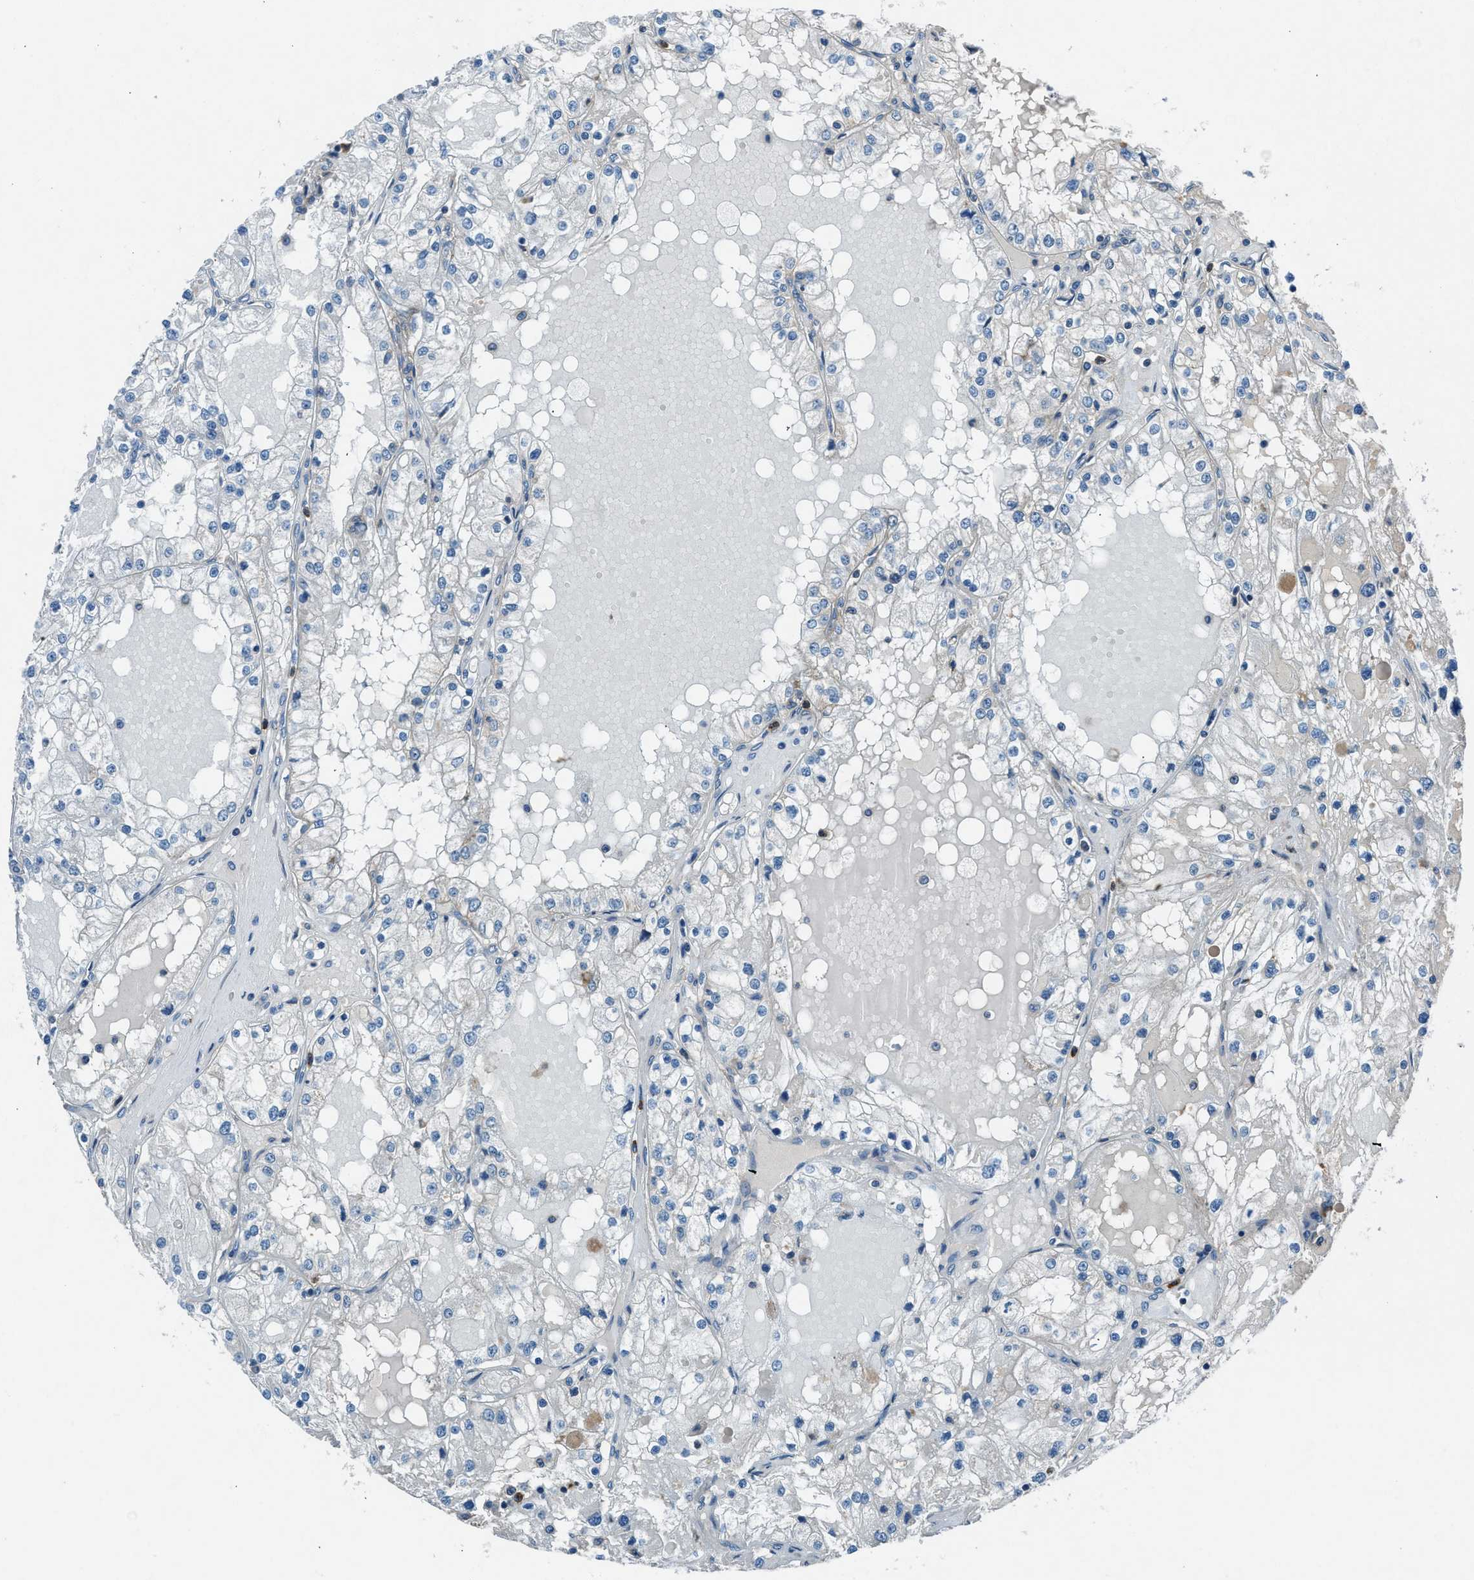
{"staining": {"intensity": "negative", "quantity": "none", "location": "none"}, "tissue": "renal cancer", "cell_type": "Tumor cells", "image_type": "cancer", "snomed": [{"axis": "morphology", "description": "Adenocarcinoma, NOS"}, {"axis": "topography", "description": "Kidney"}], "caption": "Tumor cells show no significant protein staining in renal cancer.", "gene": "BMP1", "patient": {"sex": "male", "age": 68}}